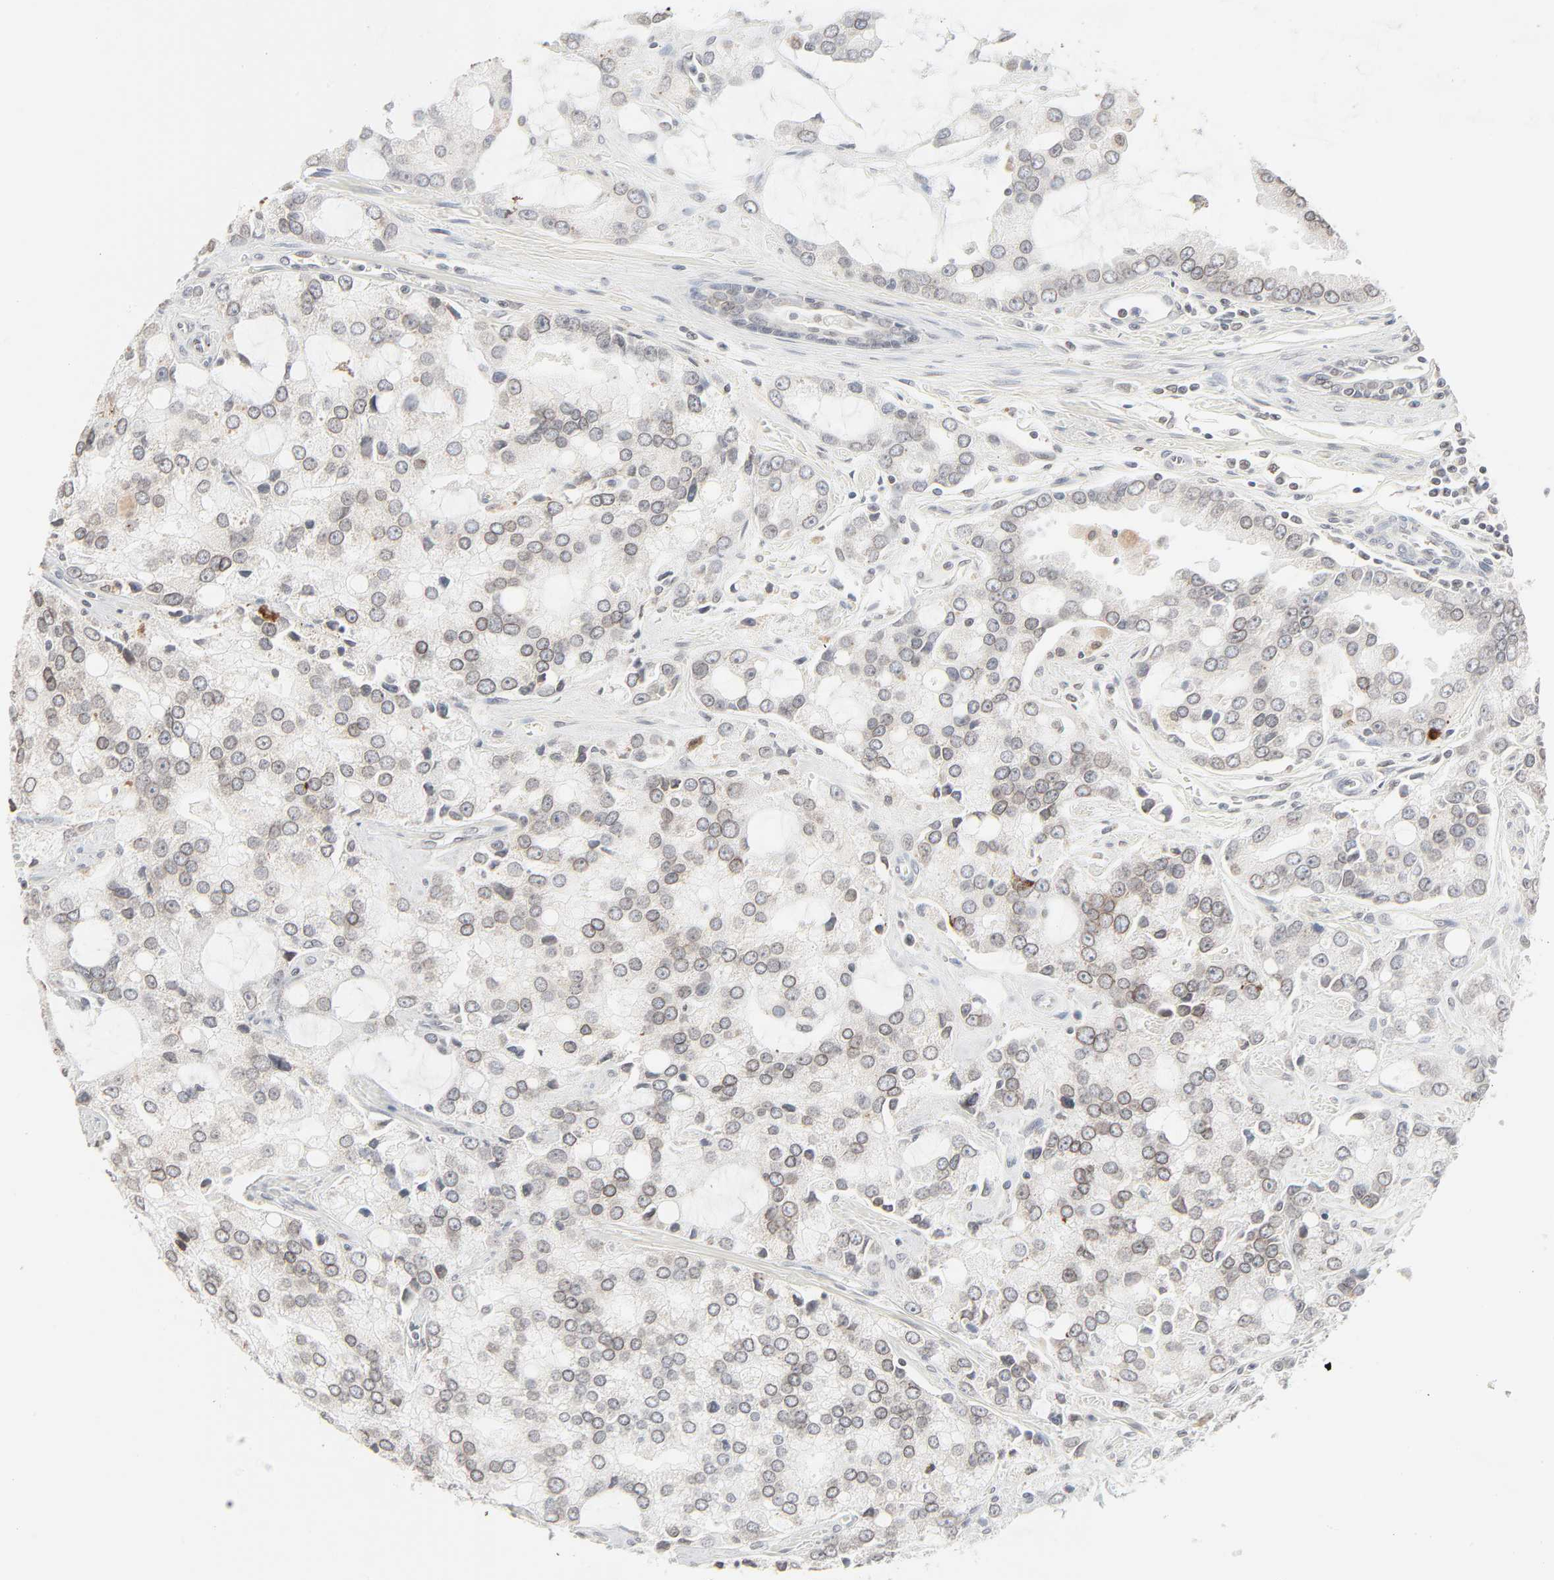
{"staining": {"intensity": "weak", "quantity": "<25%", "location": "cytoplasmic/membranous,nuclear"}, "tissue": "prostate cancer", "cell_type": "Tumor cells", "image_type": "cancer", "snomed": [{"axis": "morphology", "description": "Adenocarcinoma, High grade"}, {"axis": "topography", "description": "Prostate"}], "caption": "Prostate high-grade adenocarcinoma was stained to show a protein in brown. There is no significant positivity in tumor cells.", "gene": "MAD1L1", "patient": {"sex": "male", "age": 67}}